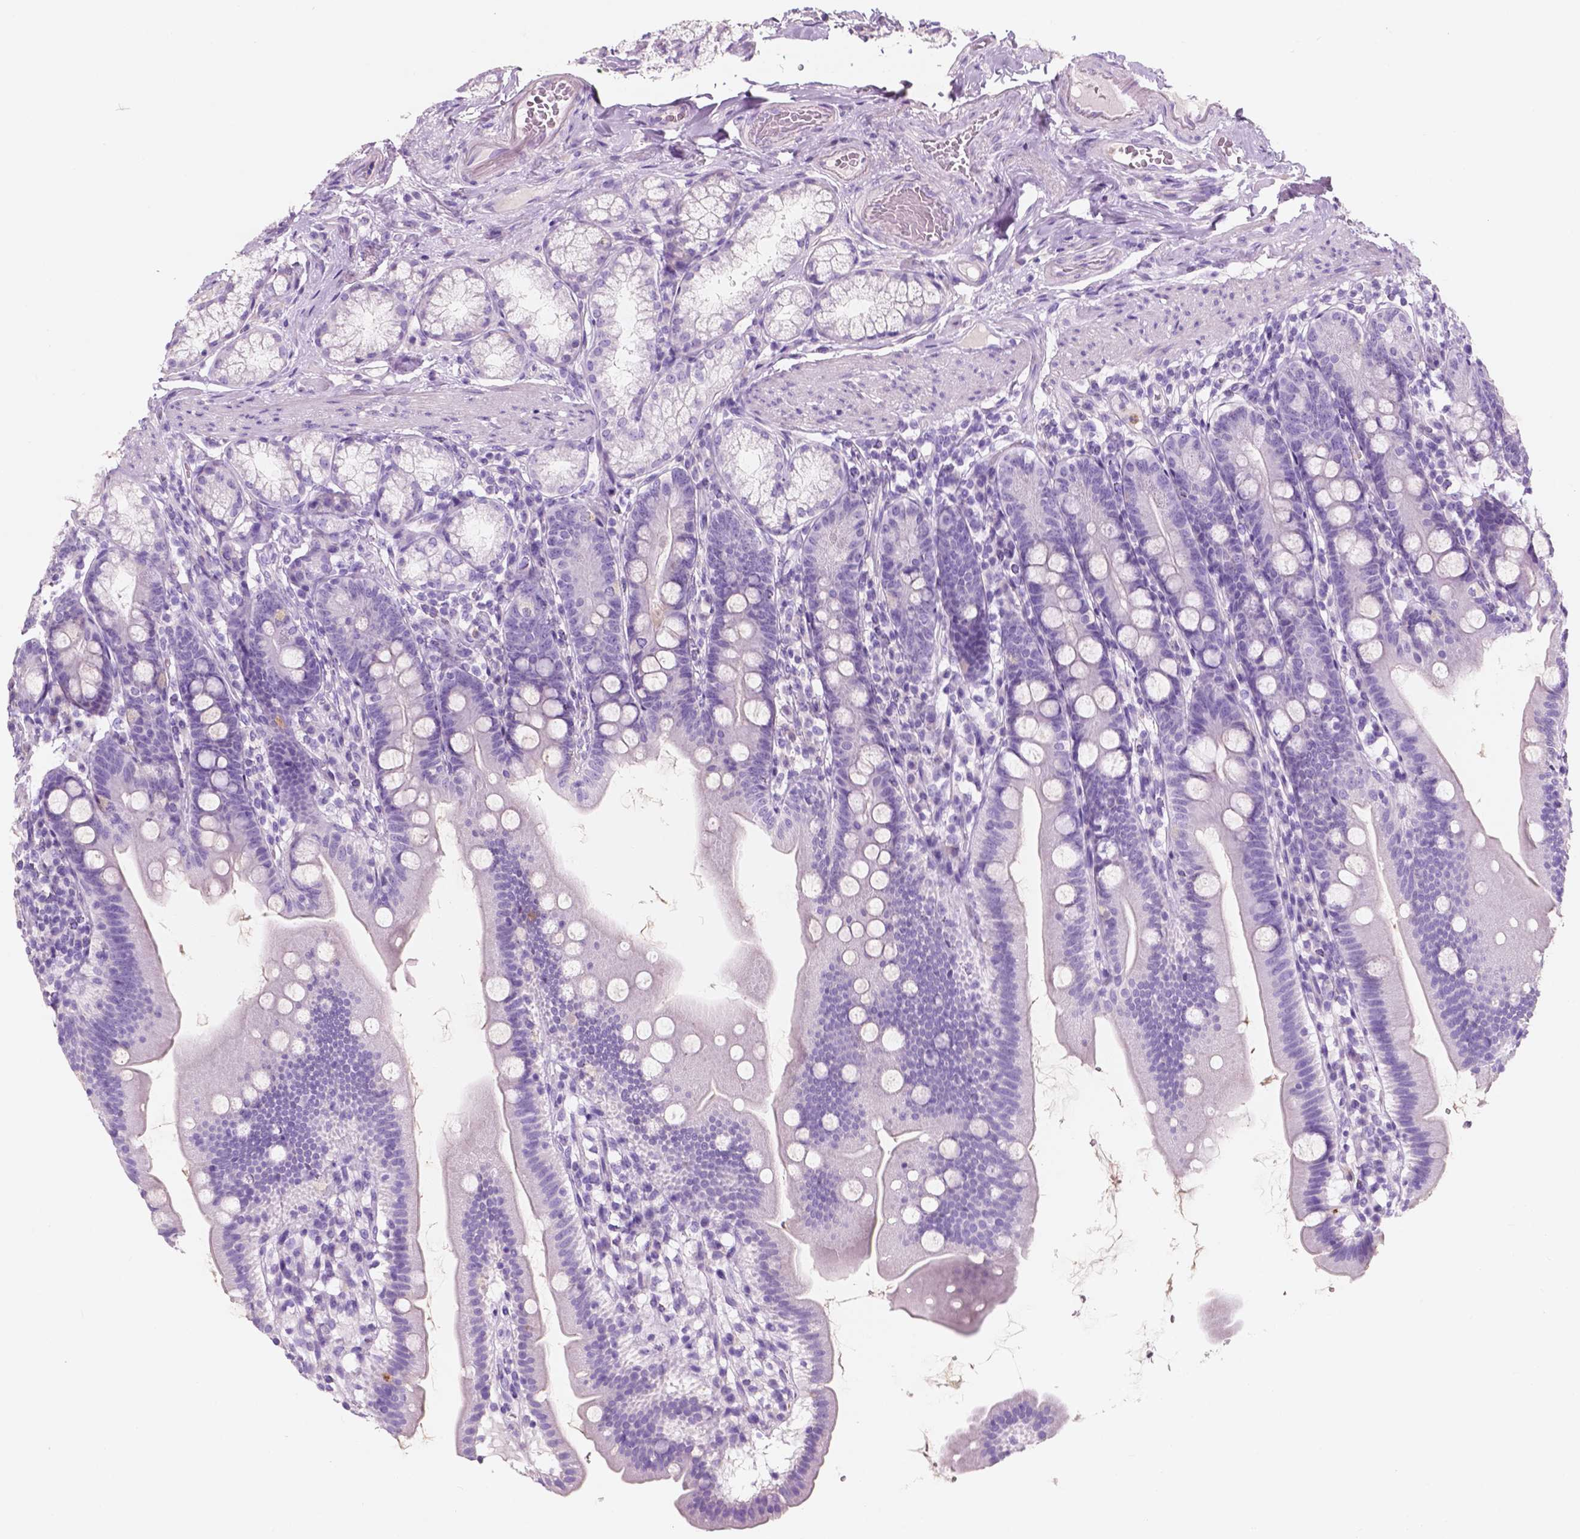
{"staining": {"intensity": "negative", "quantity": "none", "location": "none"}, "tissue": "duodenum", "cell_type": "Glandular cells", "image_type": "normal", "snomed": [{"axis": "morphology", "description": "Normal tissue, NOS"}, {"axis": "topography", "description": "Duodenum"}], "caption": "A high-resolution histopathology image shows IHC staining of unremarkable duodenum, which exhibits no significant positivity in glandular cells.", "gene": "CUZD1", "patient": {"sex": "female", "age": 67}}